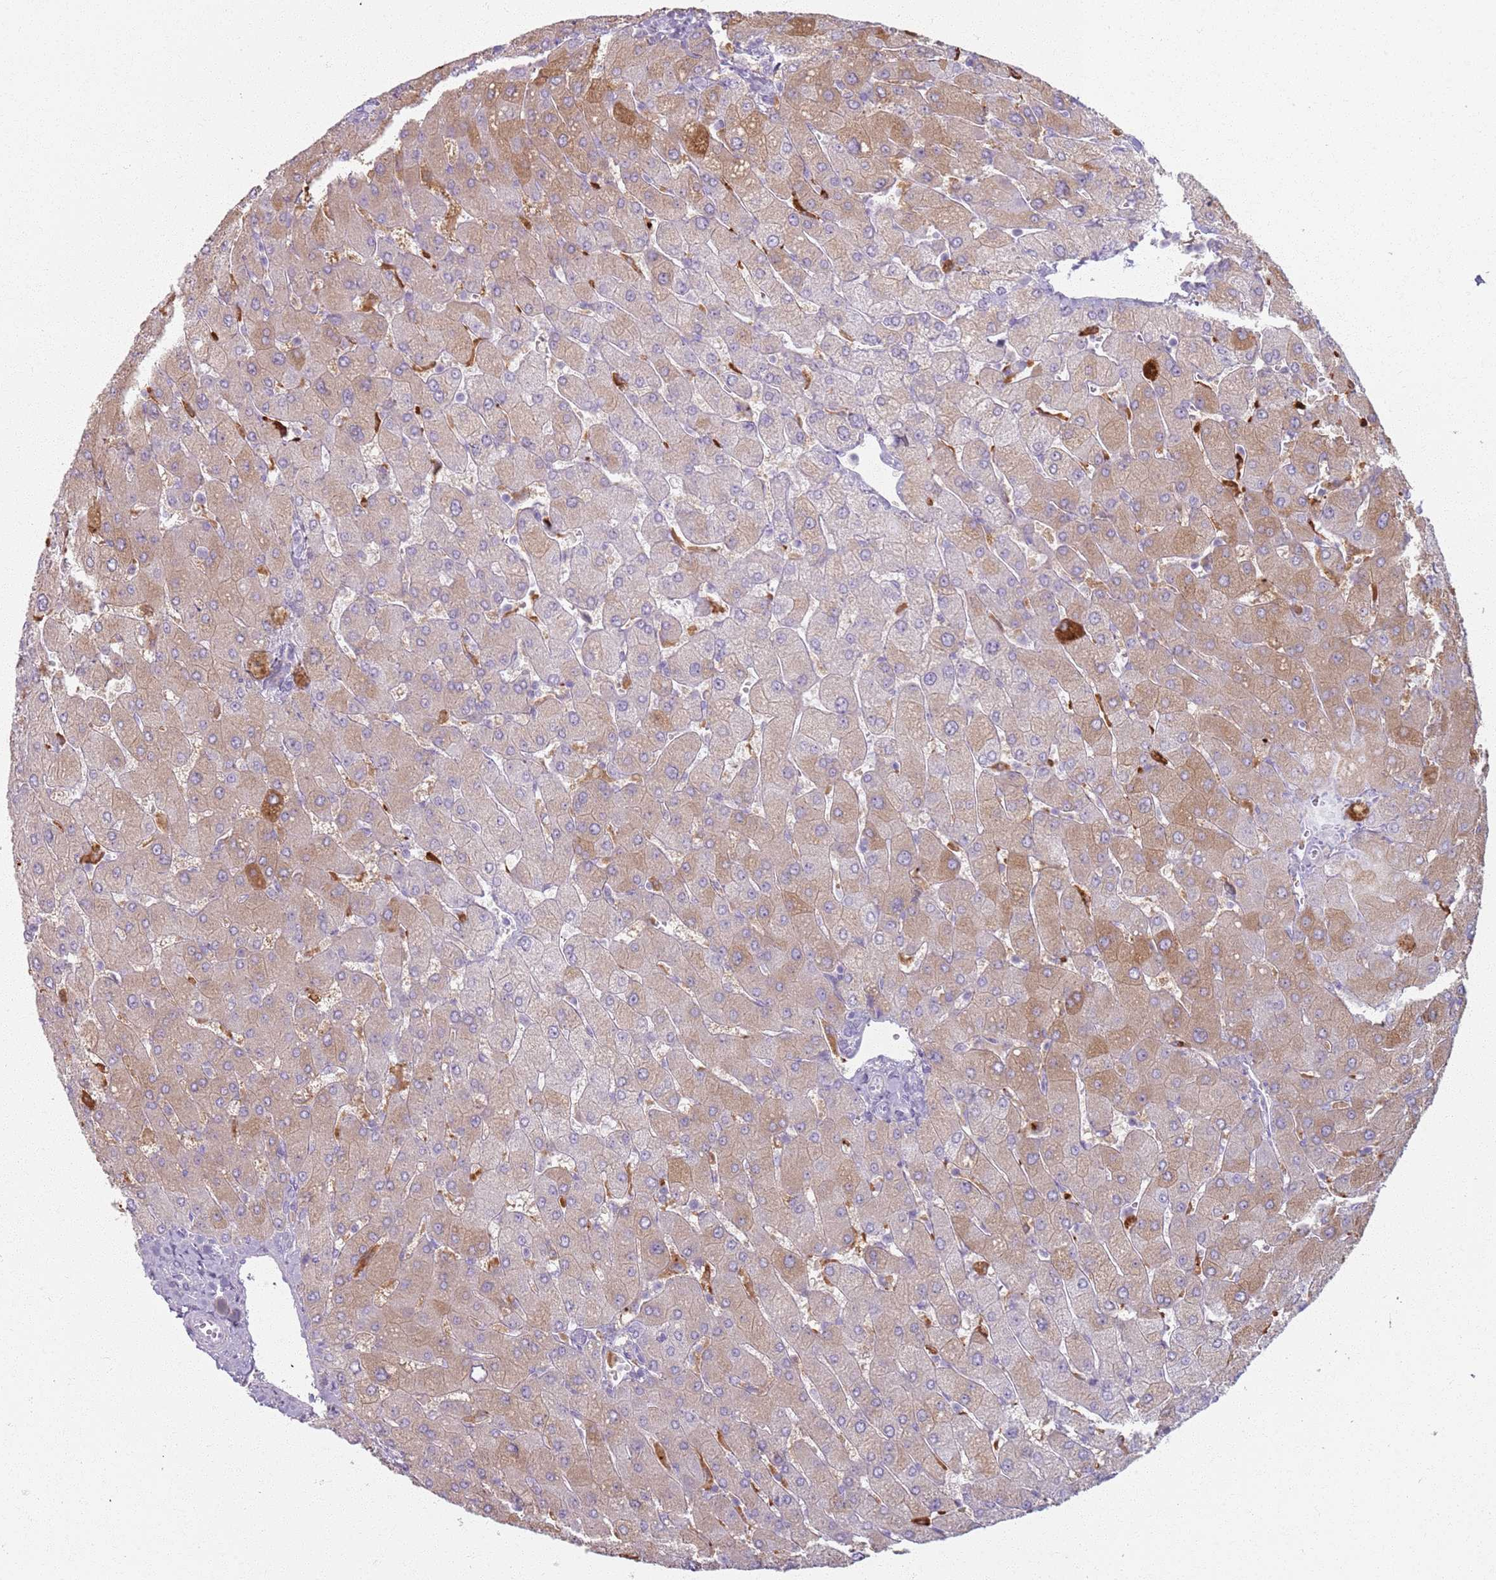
{"staining": {"intensity": "negative", "quantity": "none", "location": "none"}, "tissue": "liver", "cell_type": "Cholangiocytes", "image_type": "normal", "snomed": [{"axis": "morphology", "description": "Normal tissue, NOS"}, {"axis": "topography", "description": "Liver"}], "caption": "High magnification brightfield microscopy of unremarkable liver stained with DAB (brown) and counterstained with hematoxylin (blue): cholangiocytes show no significant positivity. The staining was performed using DAB (3,3'-diaminobenzidine) to visualize the protein expression in brown, while the nuclei were stained in blue with hematoxylin (Magnification: 20x).", "gene": "GDPGP1", "patient": {"sex": "male", "age": 55}}